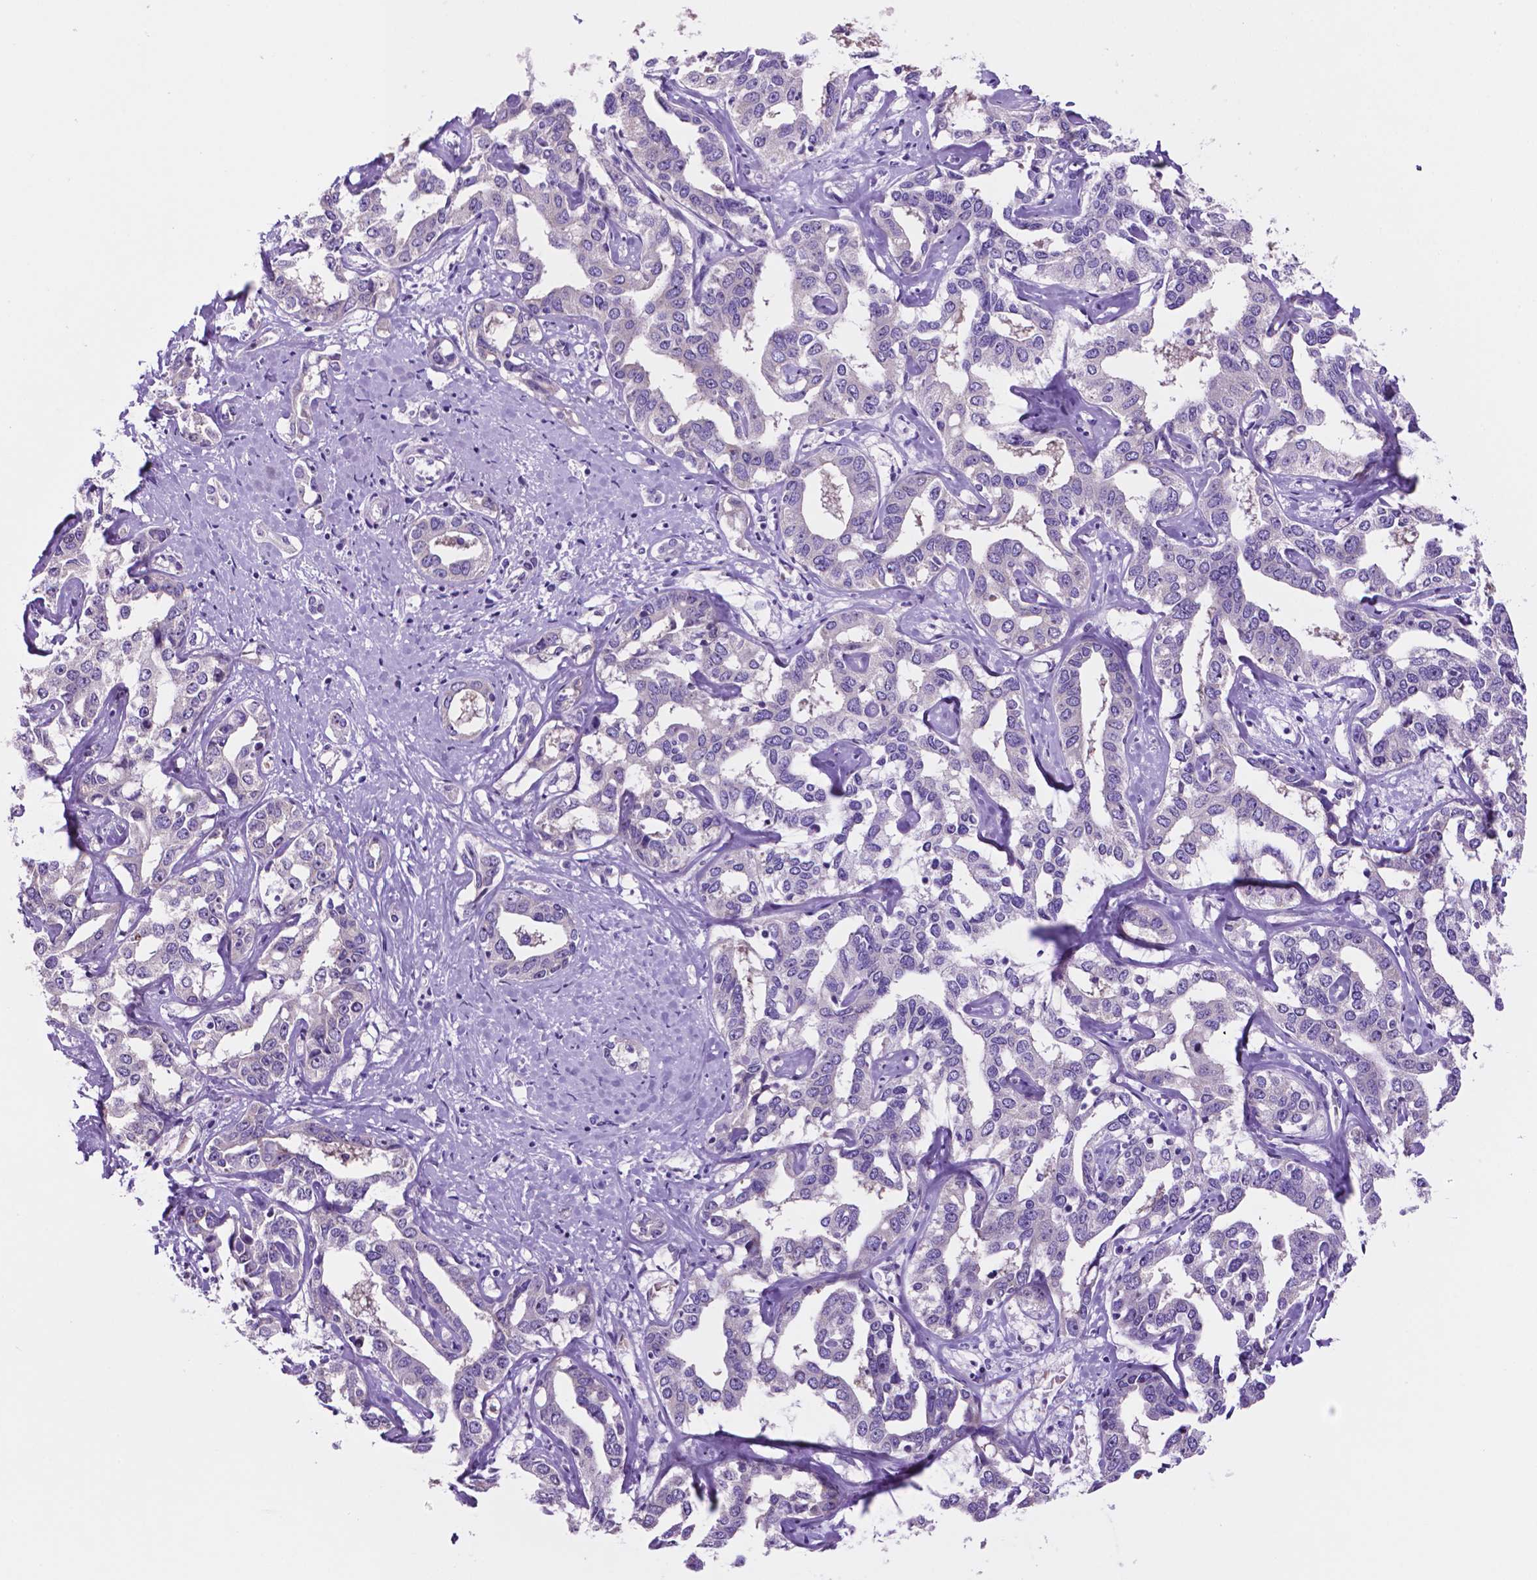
{"staining": {"intensity": "negative", "quantity": "none", "location": "none"}, "tissue": "liver cancer", "cell_type": "Tumor cells", "image_type": "cancer", "snomed": [{"axis": "morphology", "description": "Cholangiocarcinoma"}, {"axis": "topography", "description": "Liver"}], "caption": "Tumor cells show no significant positivity in liver cholangiocarcinoma.", "gene": "SPDYA", "patient": {"sex": "male", "age": 59}}